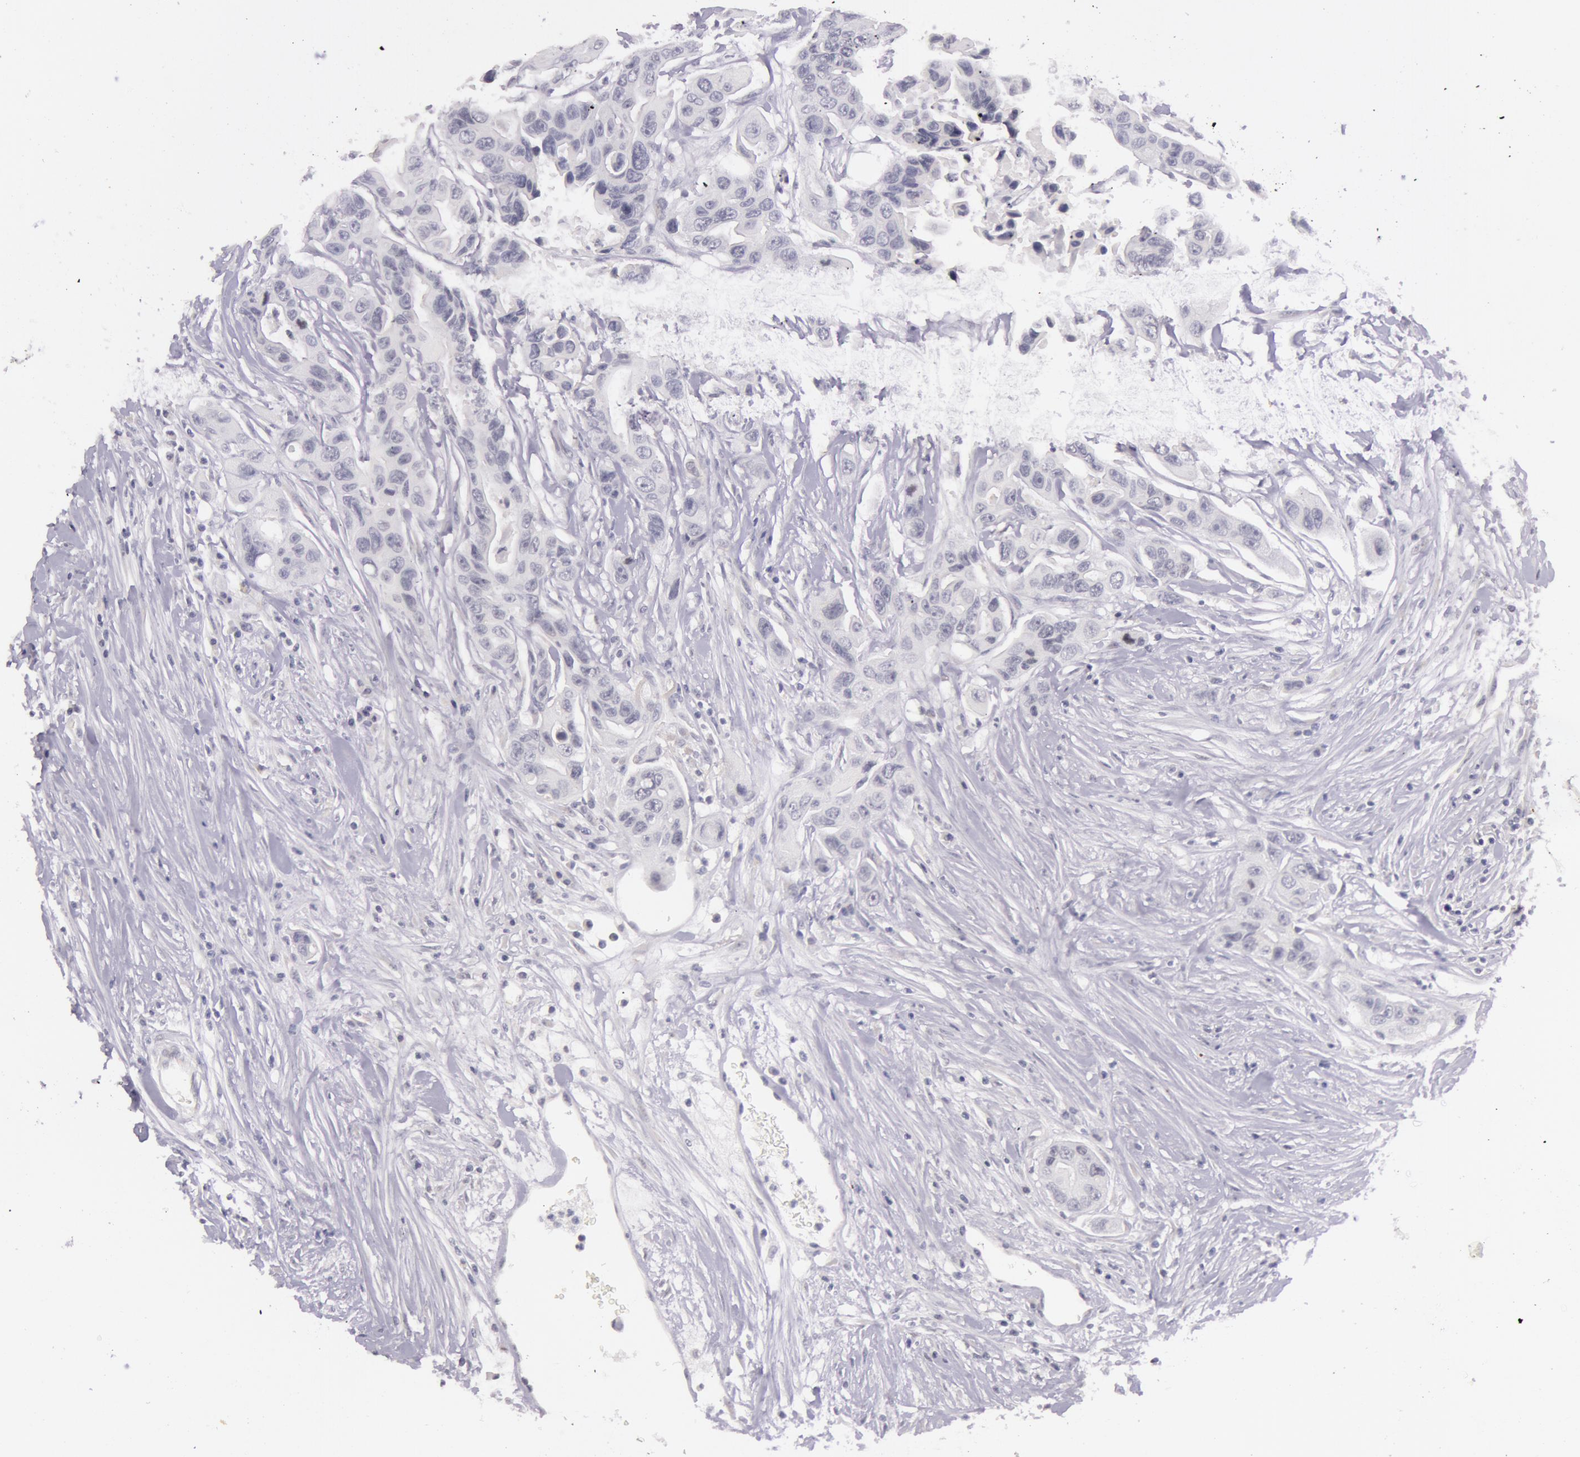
{"staining": {"intensity": "negative", "quantity": "none", "location": "none"}, "tissue": "colorectal cancer", "cell_type": "Tumor cells", "image_type": "cancer", "snomed": [{"axis": "morphology", "description": "Adenocarcinoma, NOS"}, {"axis": "topography", "description": "Colon"}], "caption": "Photomicrograph shows no protein staining in tumor cells of colorectal cancer (adenocarcinoma) tissue. Nuclei are stained in blue.", "gene": "RBMY1F", "patient": {"sex": "female", "age": 70}}